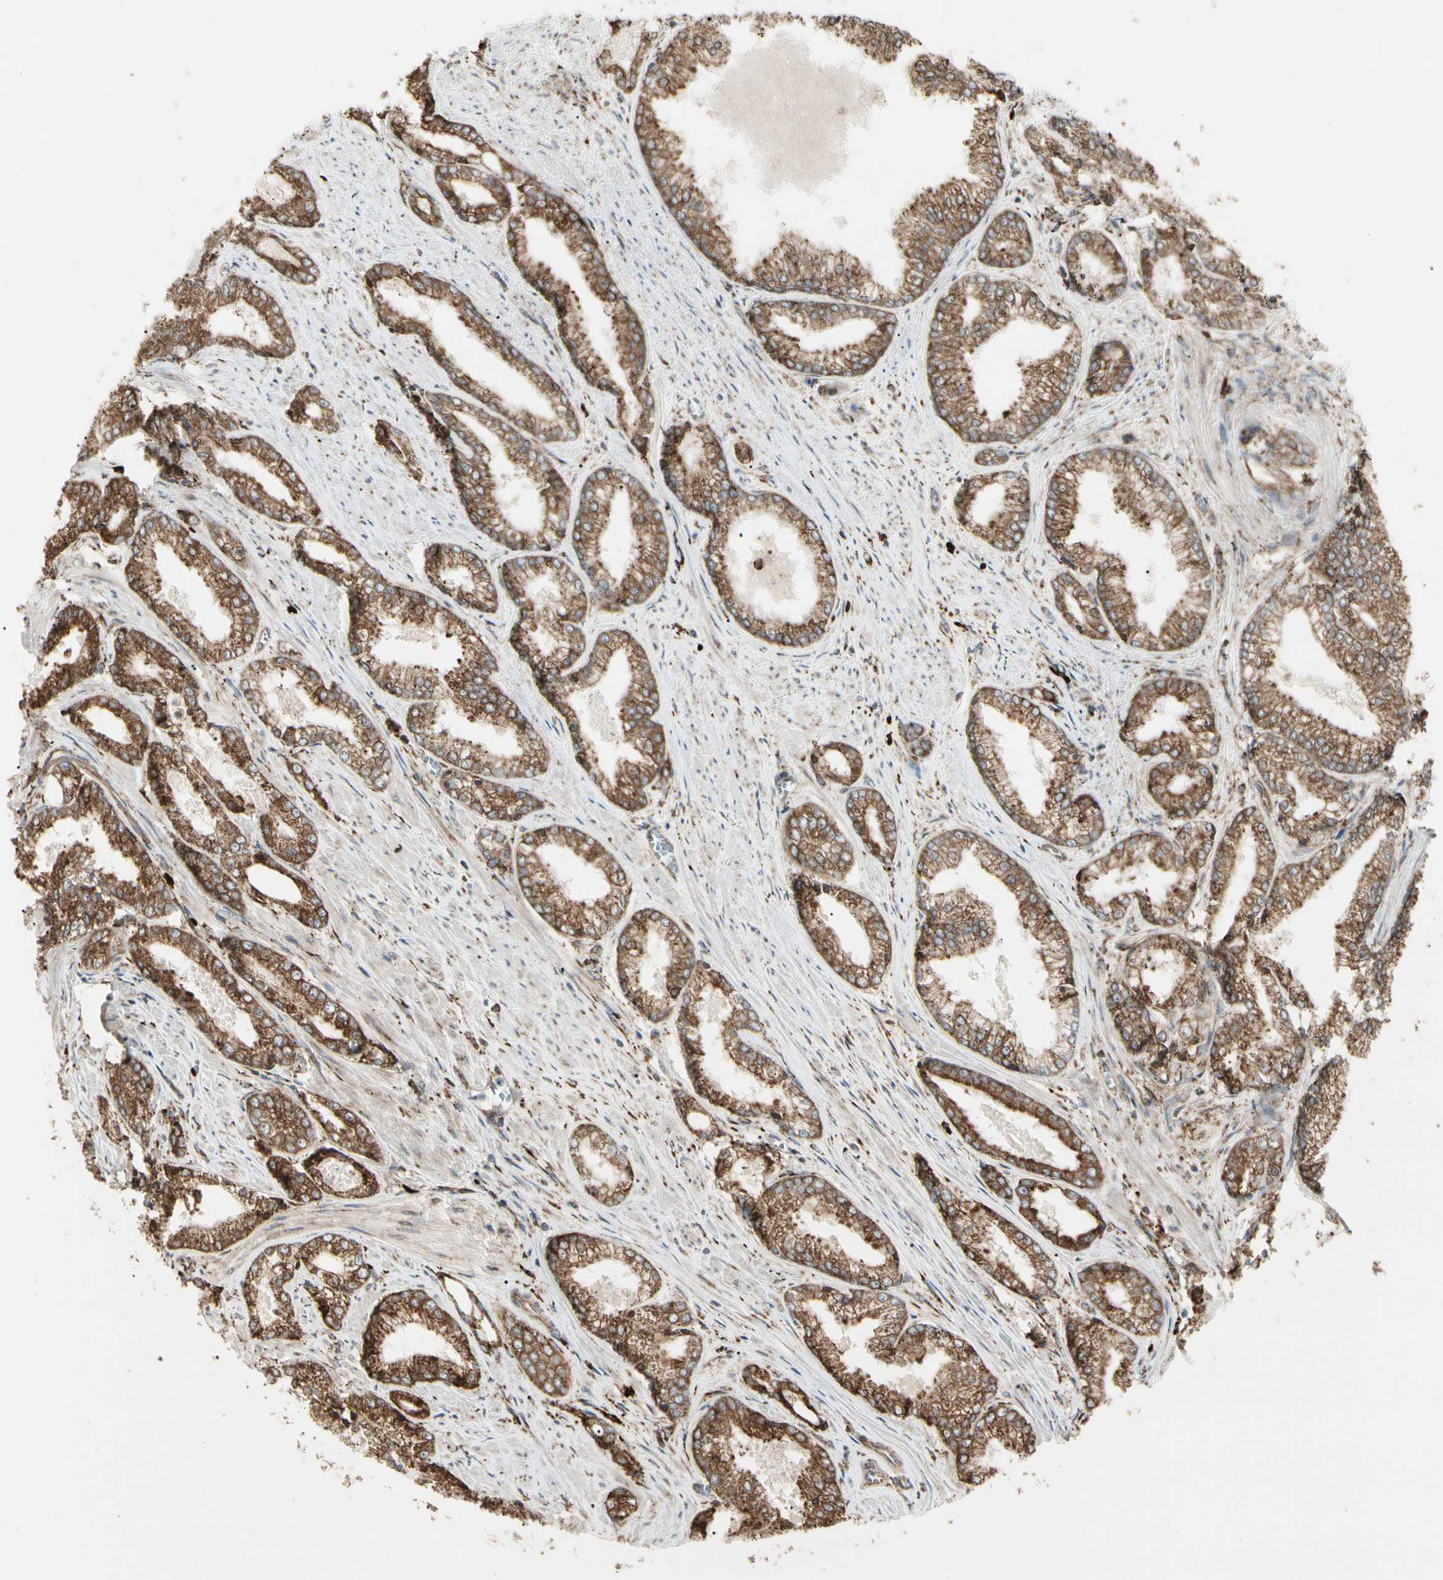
{"staining": {"intensity": "strong", "quantity": ">75%", "location": "cytoplasmic/membranous"}, "tissue": "prostate cancer", "cell_type": "Tumor cells", "image_type": "cancer", "snomed": [{"axis": "morphology", "description": "Adenocarcinoma, Low grade"}, {"axis": "topography", "description": "Prostate"}], "caption": "Human adenocarcinoma (low-grade) (prostate) stained with a brown dye reveals strong cytoplasmic/membranous positive staining in approximately >75% of tumor cells.", "gene": "HSP90B1", "patient": {"sex": "male", "age": 64}}